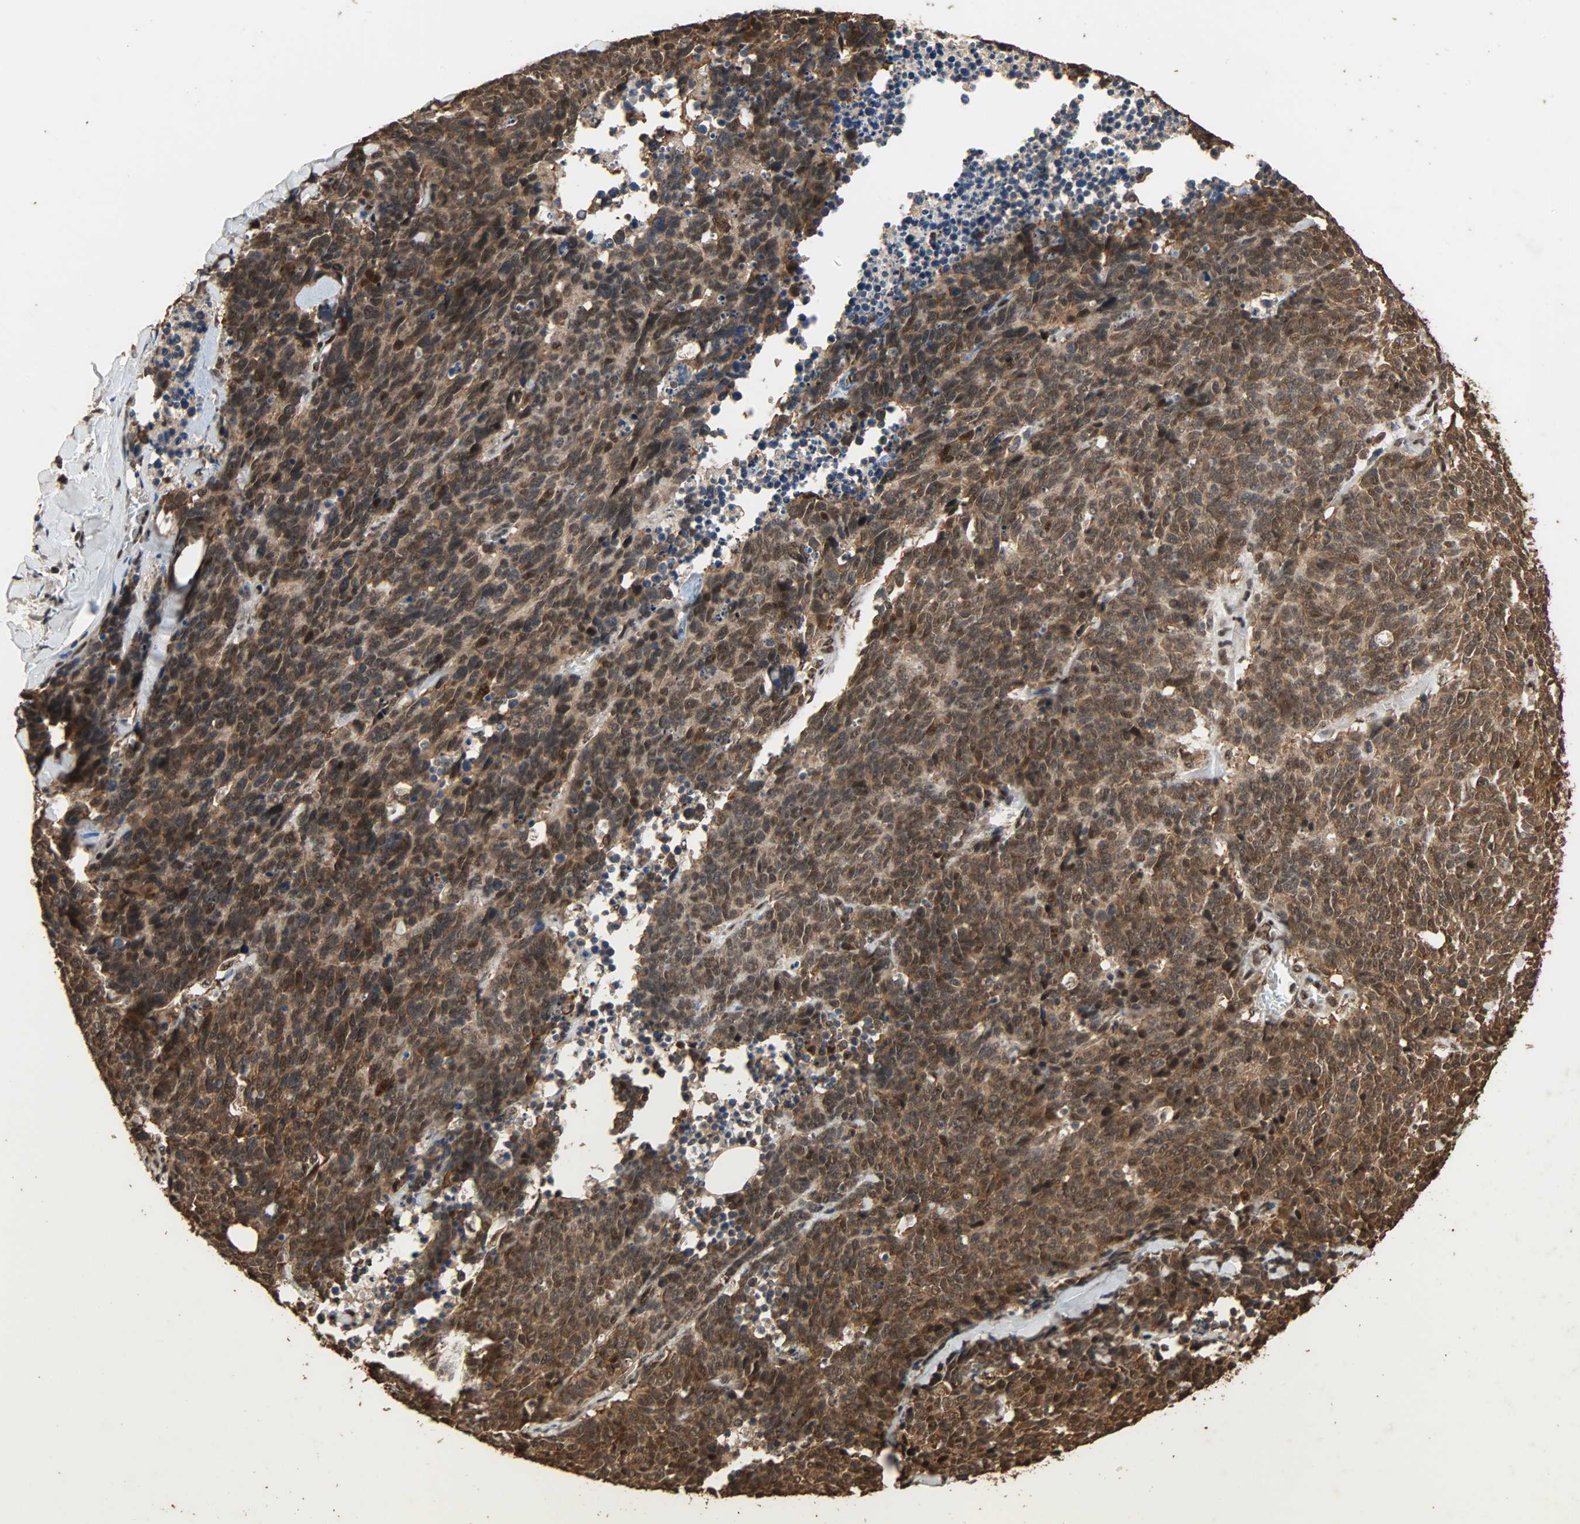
{"staining": {"intensity": "strong", "quantity": ">75%", "location": "cytoplasmic/membranous,nuclear"}, "tissue": "lung cancer", "cell_type": "Tumor cells", "image_type": "cancer", "snomed": [{"axis": "morphology", "description": "Neoplasm, malignant, NOS"}, {"axis": "topography", "description": "Lung"}], "caption": "Approximately >75% of tumor cells in lung cancer exhibit strong cytoplasmic/membranous and nuclear protein staining as visualized by brown immunohistochemical staining.", "gene": "CCNT2", "patient": {"sex": "female", "age": 58}}